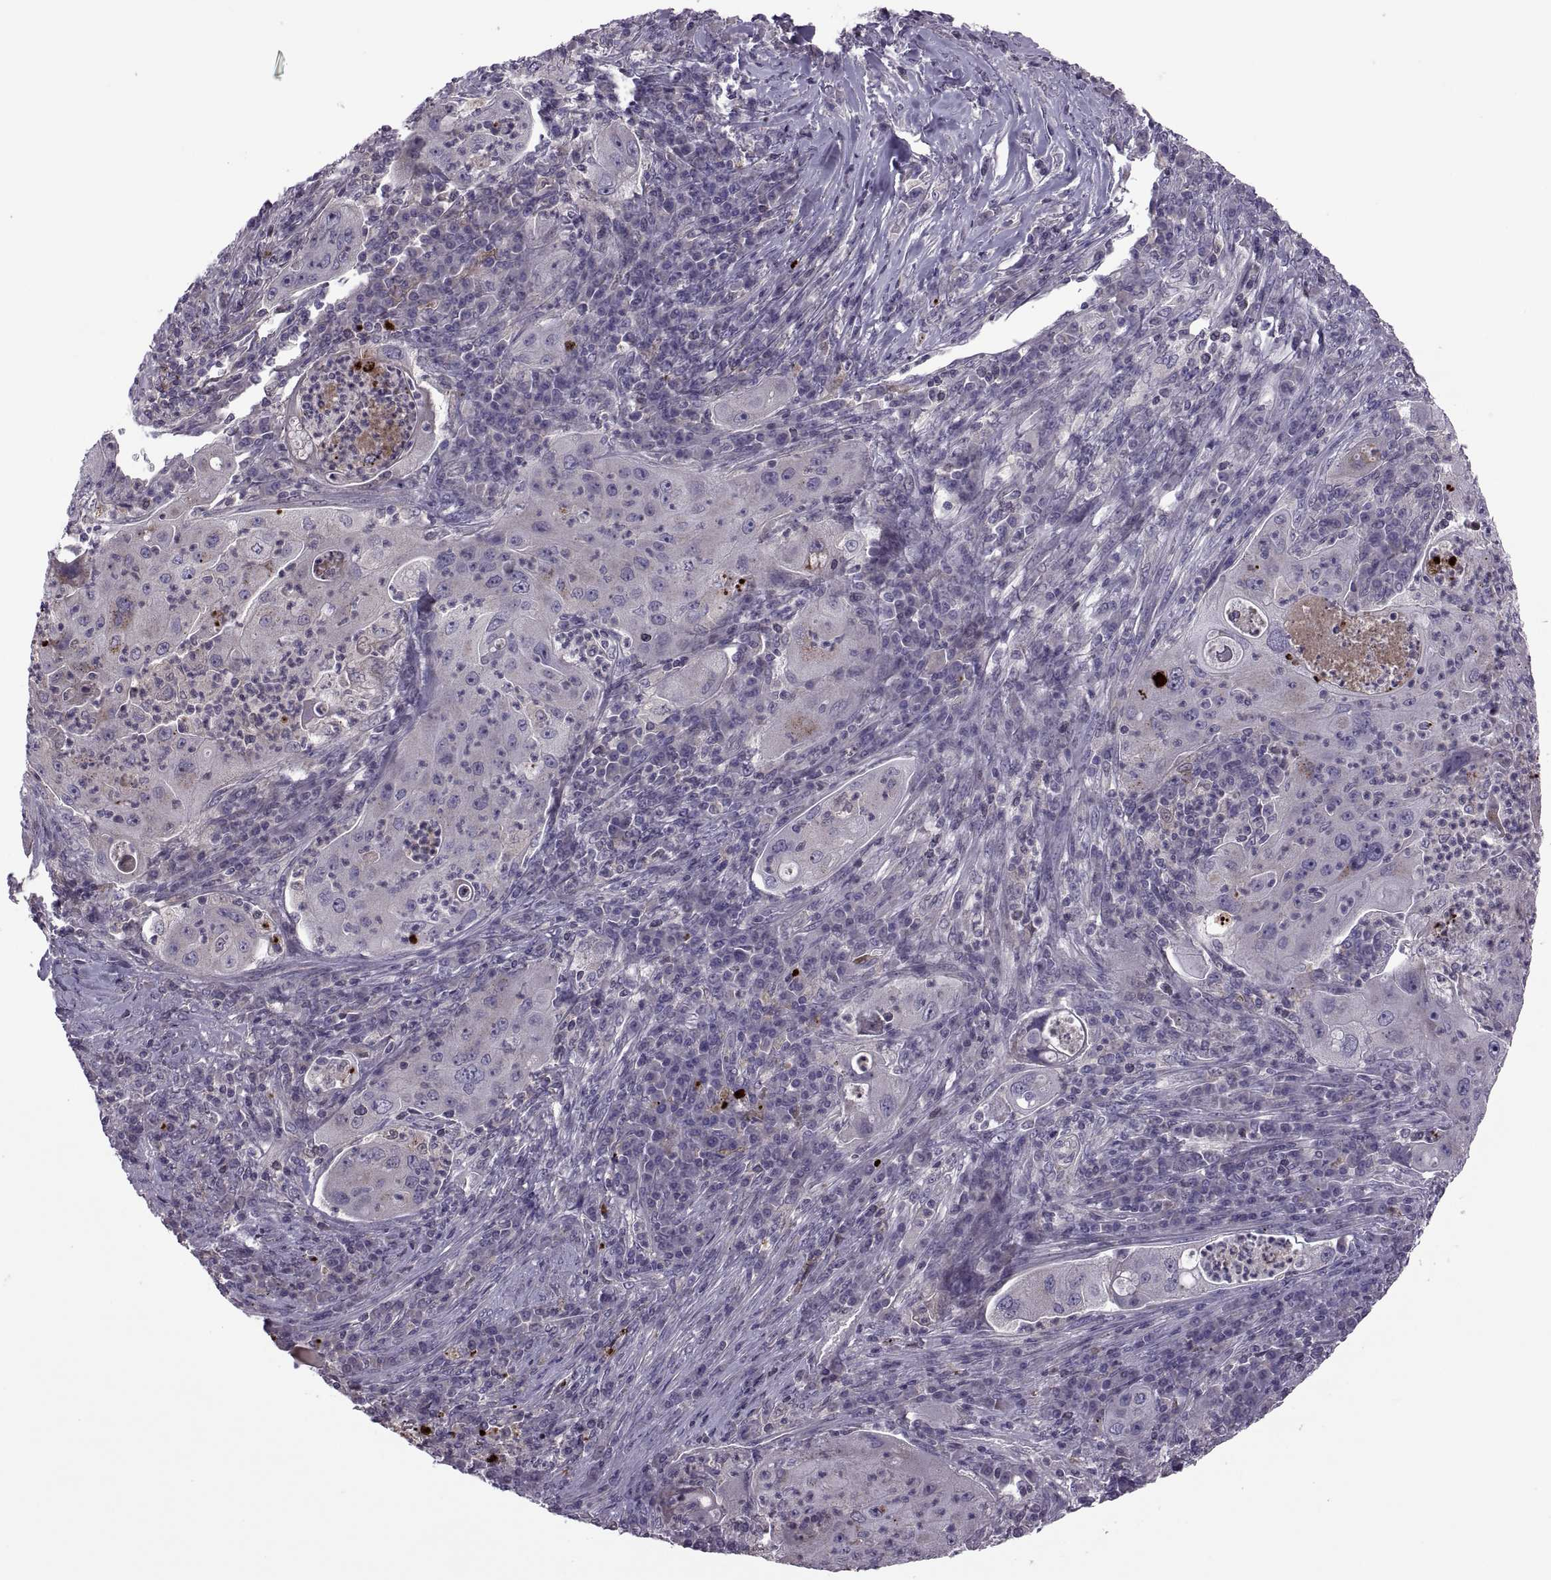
{"staining": {"intensity": "negative", "quantity": "none", "location": "none"}, "tissue": "lung cancer", "cell_type": "Tumor cells", "image_type": "cancer", "snomed": [{"axis": "morphology", "description": "Squamous cell carcinoma, NOS"}, {"axis": "topography", "description": "Lung"}], "caption": "This is an IHC micrograph of lung squamous cell carcinoma. There is no positivity in tumor cells.", "gene": "ODF3", "patient": {"sex": "female", "age": 59}}